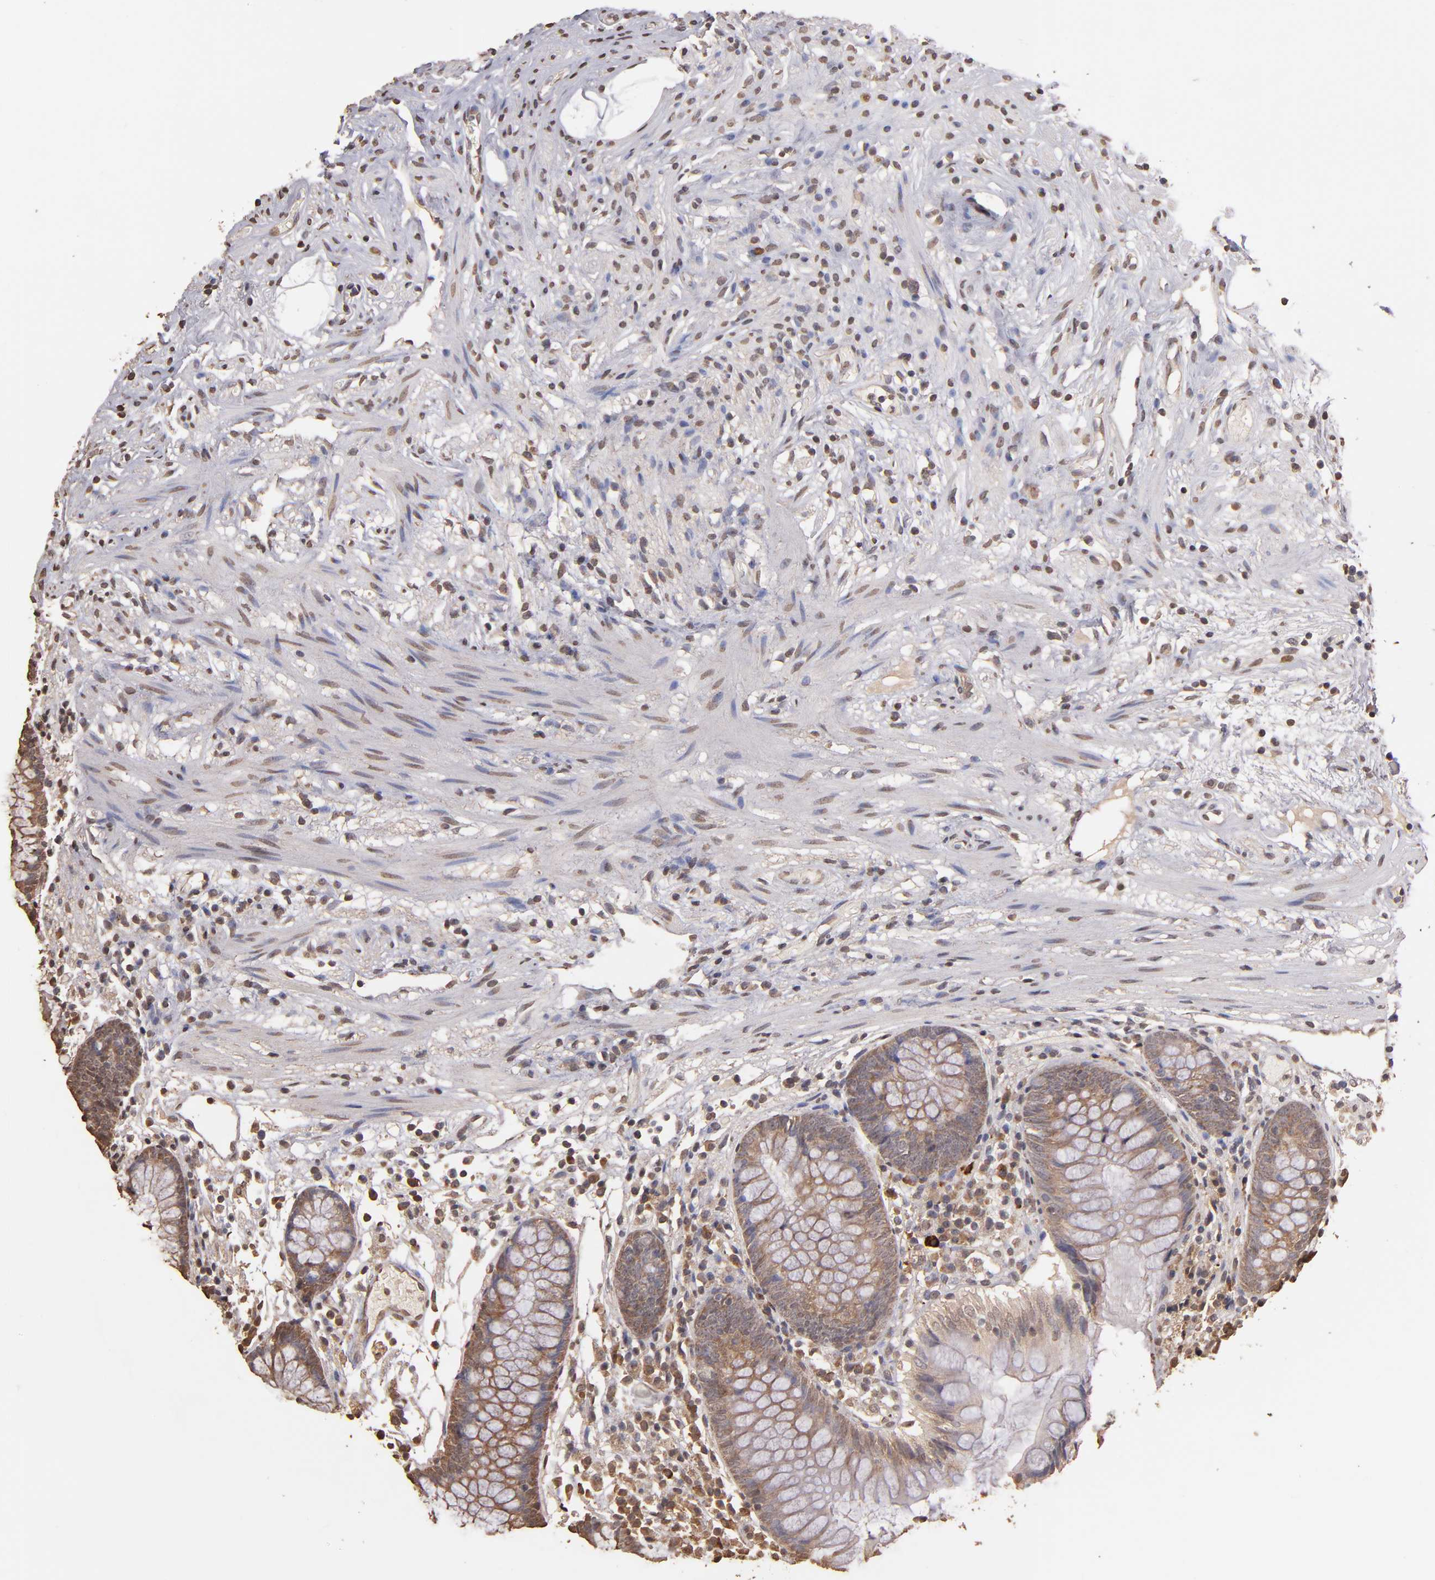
{"staining": {"intensity": "moderate", "quantity": ">75%", "location": "cytoplasmic/membranous"}, "tissue": "appendix", "cell_type": "Glandular cells", "image_type": "normal", "snomed": [{"axis": "morphology", "description": "Normal tissue, NOS"}, {"axis": "topography", "description": "Appendix"}], "caption": "High-power microscopy captured an immunohistochemistry (IHC) micrograph of benign appendix, revealing moderate cytoplasmic/membranous positivity in about >75% of glandular cells.", "gene": "OPHN1", "patient": {"sex": "male", "age": 38}}